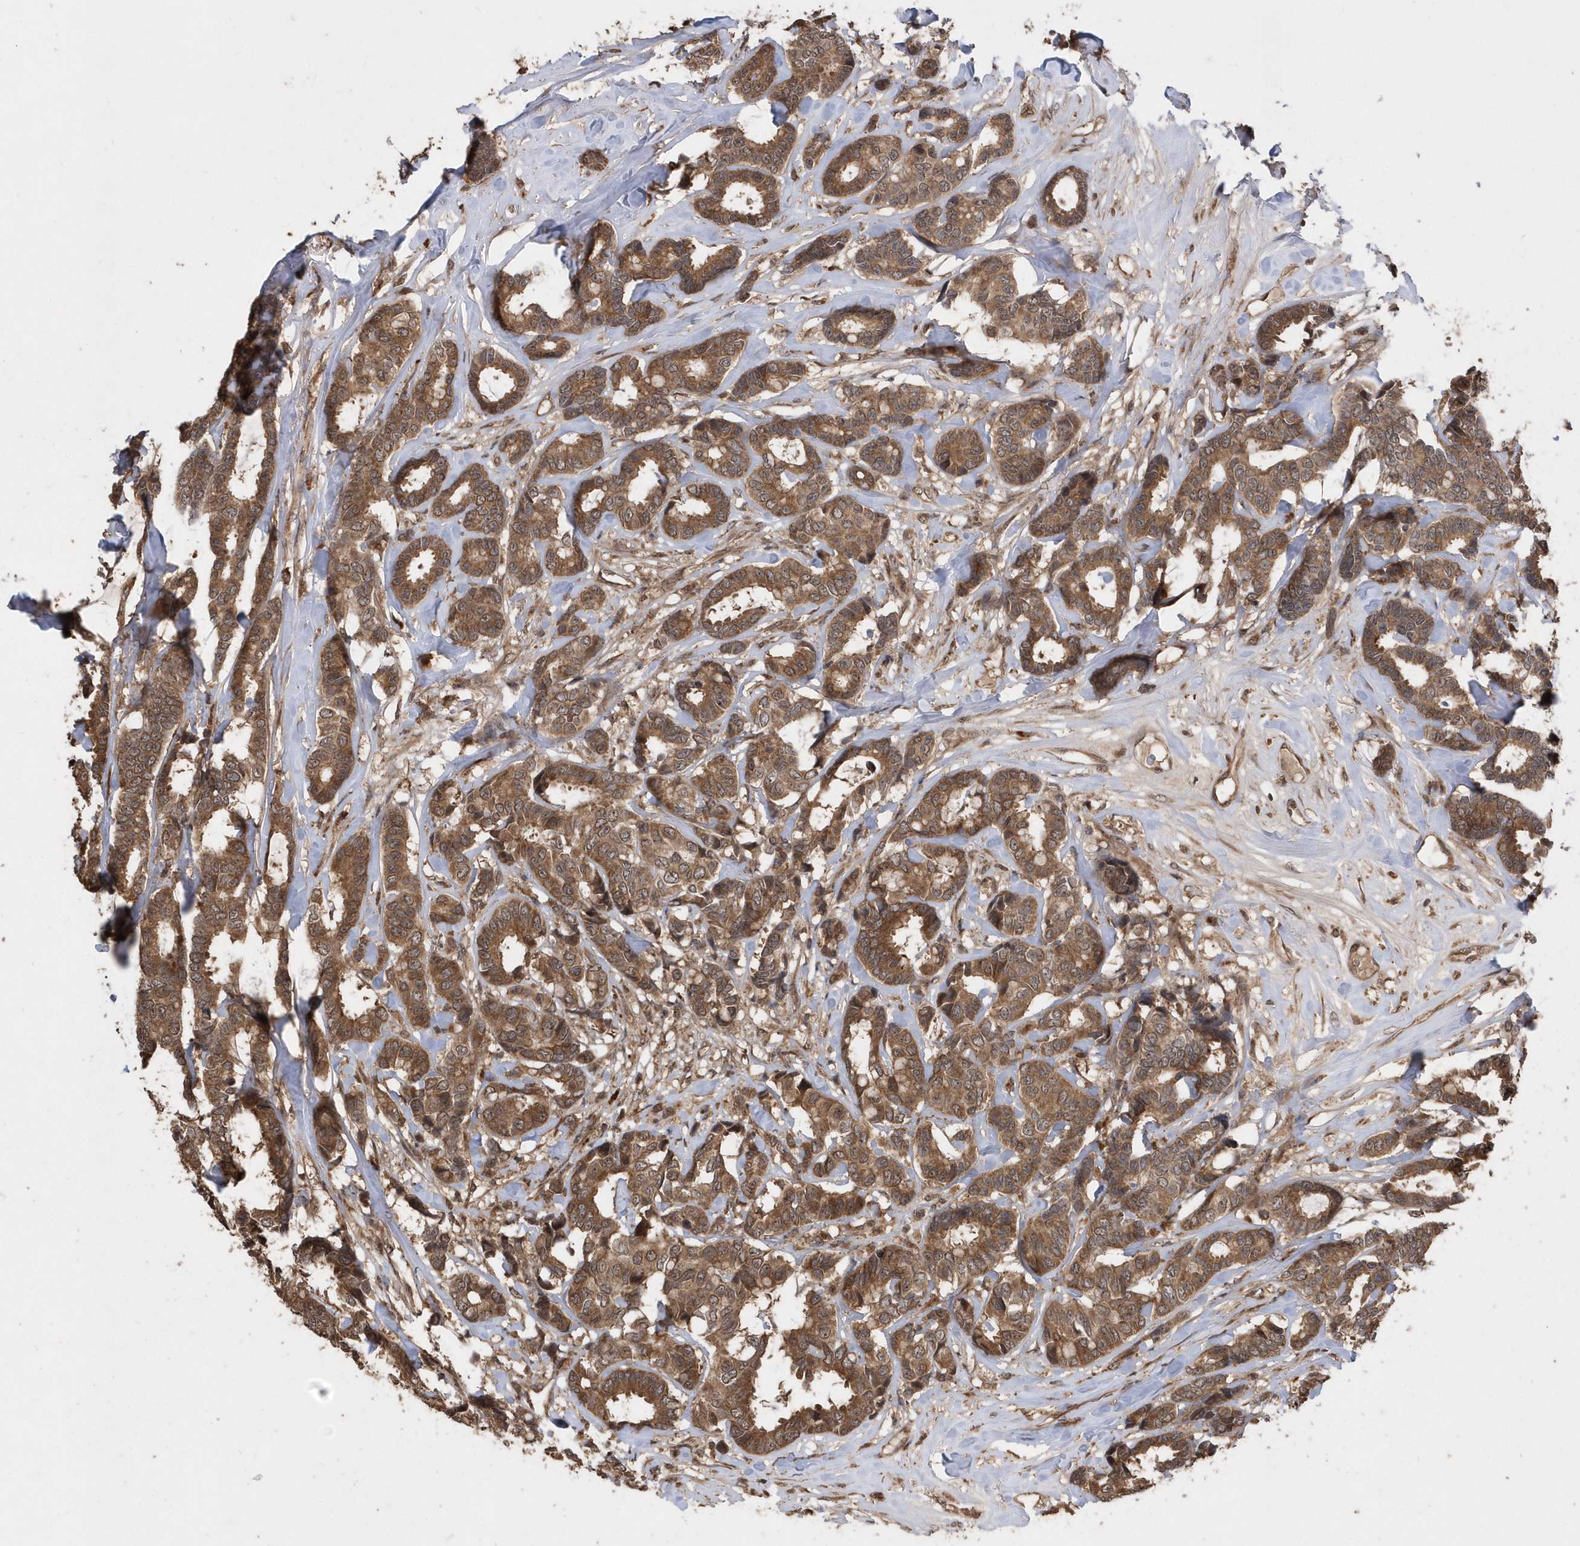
{"staining": {"intensity": "moderate", "quantity": ">75%", "location": "cytoplasmic/membranous"}, "tissue": "breast cancer", "cell_type": "Tumor cells", "image_type": "cancer", "snomed": [{"axis": "morphology", "description": "Duct carcinoma"}, {"axis": "topography", "description": "Breast"}], "caption": "Immunohistochemical staining of breast cancer (infiltrating ductal carcinoma) displays medium levels of moderate cytoplasmic/membranous protein expression in approximately >75% of tumor cells. Using DAB (brown) and hematoxylin (blue) stains, captured at high magnification using brightfield microscopy.", "gene": "WASHC5", "patient": {"sex": "female", "age": 87}}